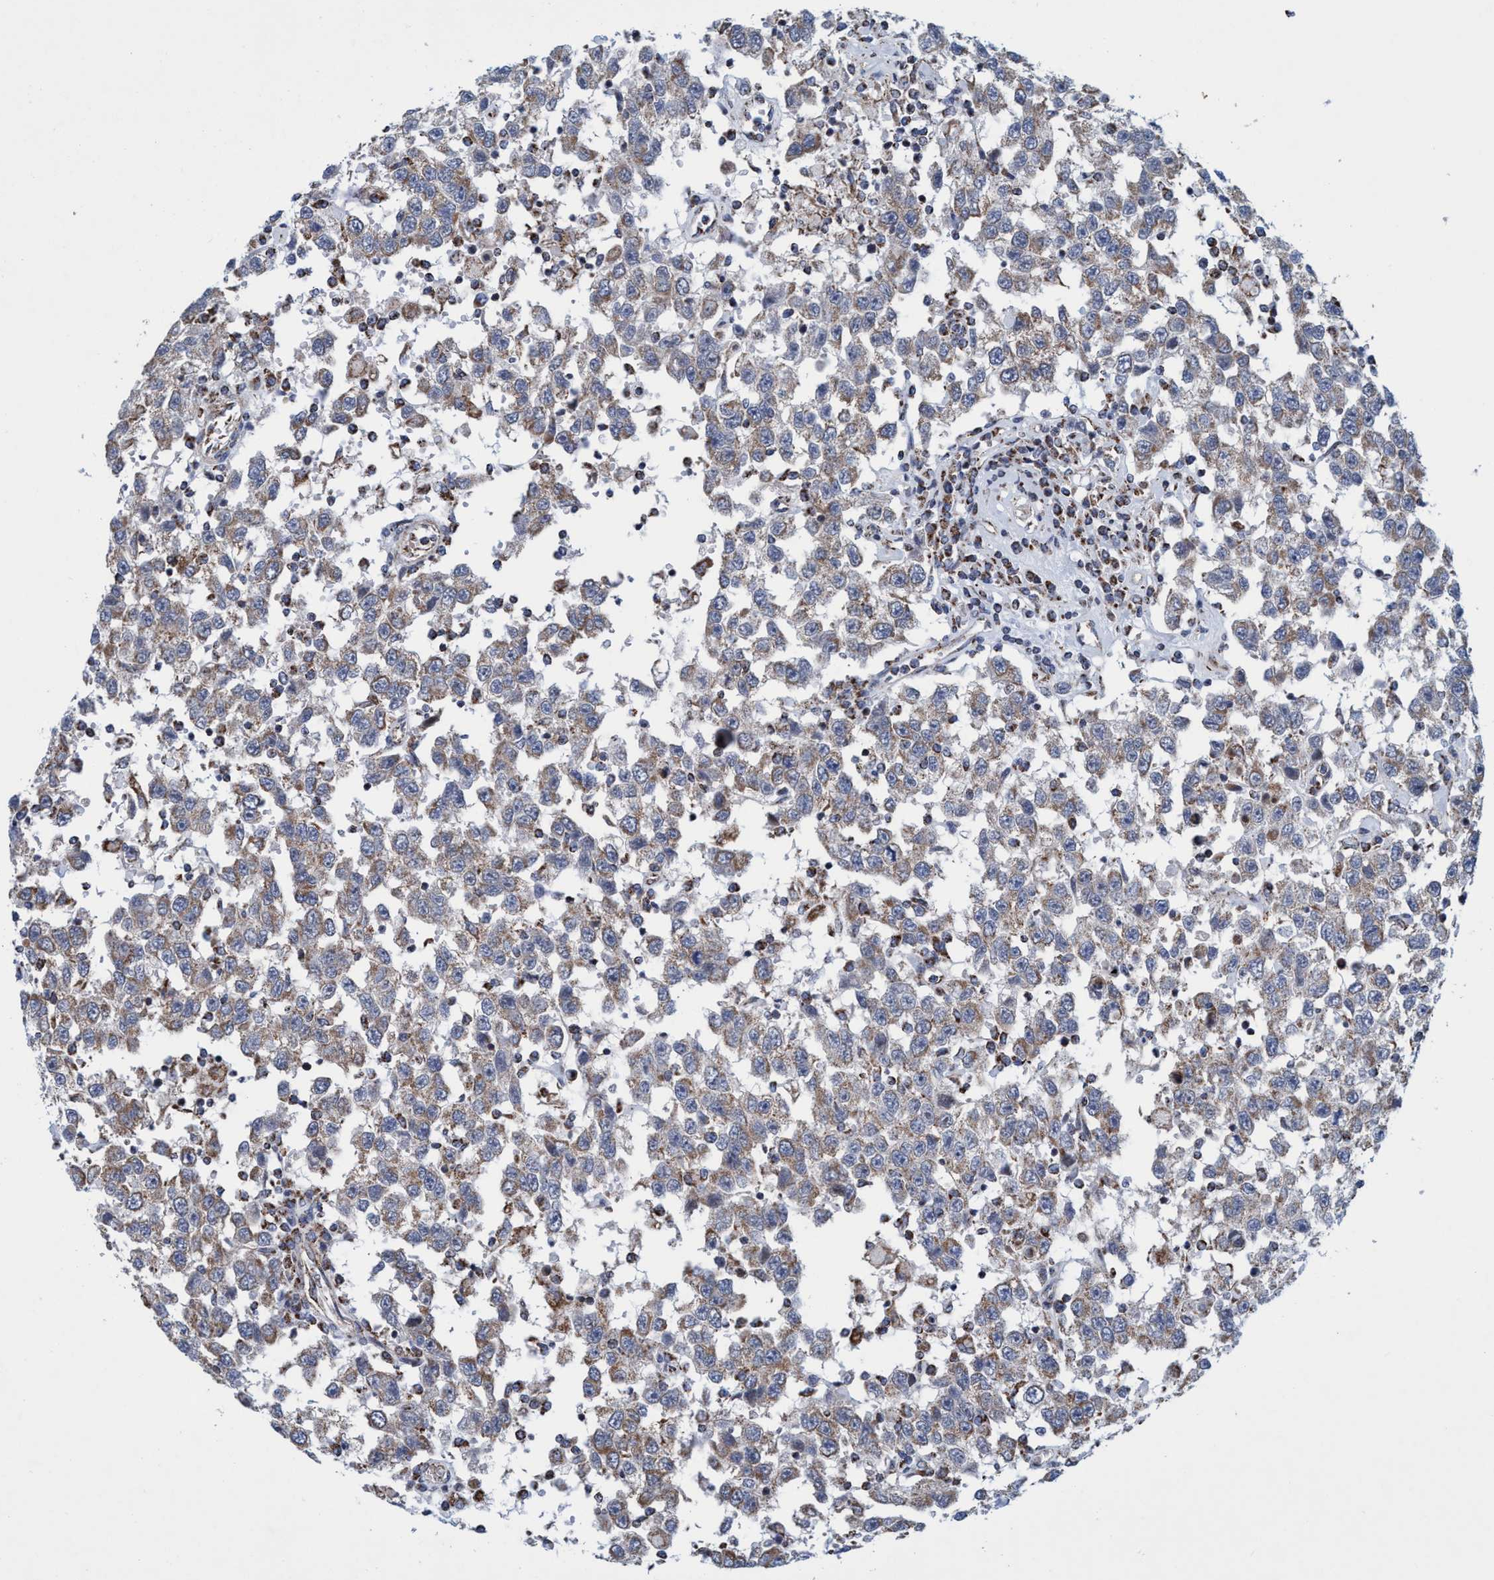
{"staining": {"intensity": "weak", "quantity": ">75%", "location": "cytoplasmic/membranous"}, "tissue": "testis cancer", "cell_type": "Tumor cells", "image_type": "cancer", "snomed": [{"axis": "morphology", "description": "Seminoma, NOS"}, {"axis": "topography", "description": "Testis"}], "caption": "High-magnification brightfield microscopy of seminoma (testis) stained with DAB (brown) and counterstained with hematoxylin (blue). tumor cells exhibit weak cytoplasmic/membranous staining is appreciated in approximately>75% of cells.", "gene": "POLR1F", "patient": {"sex": "male", "age": 41}}